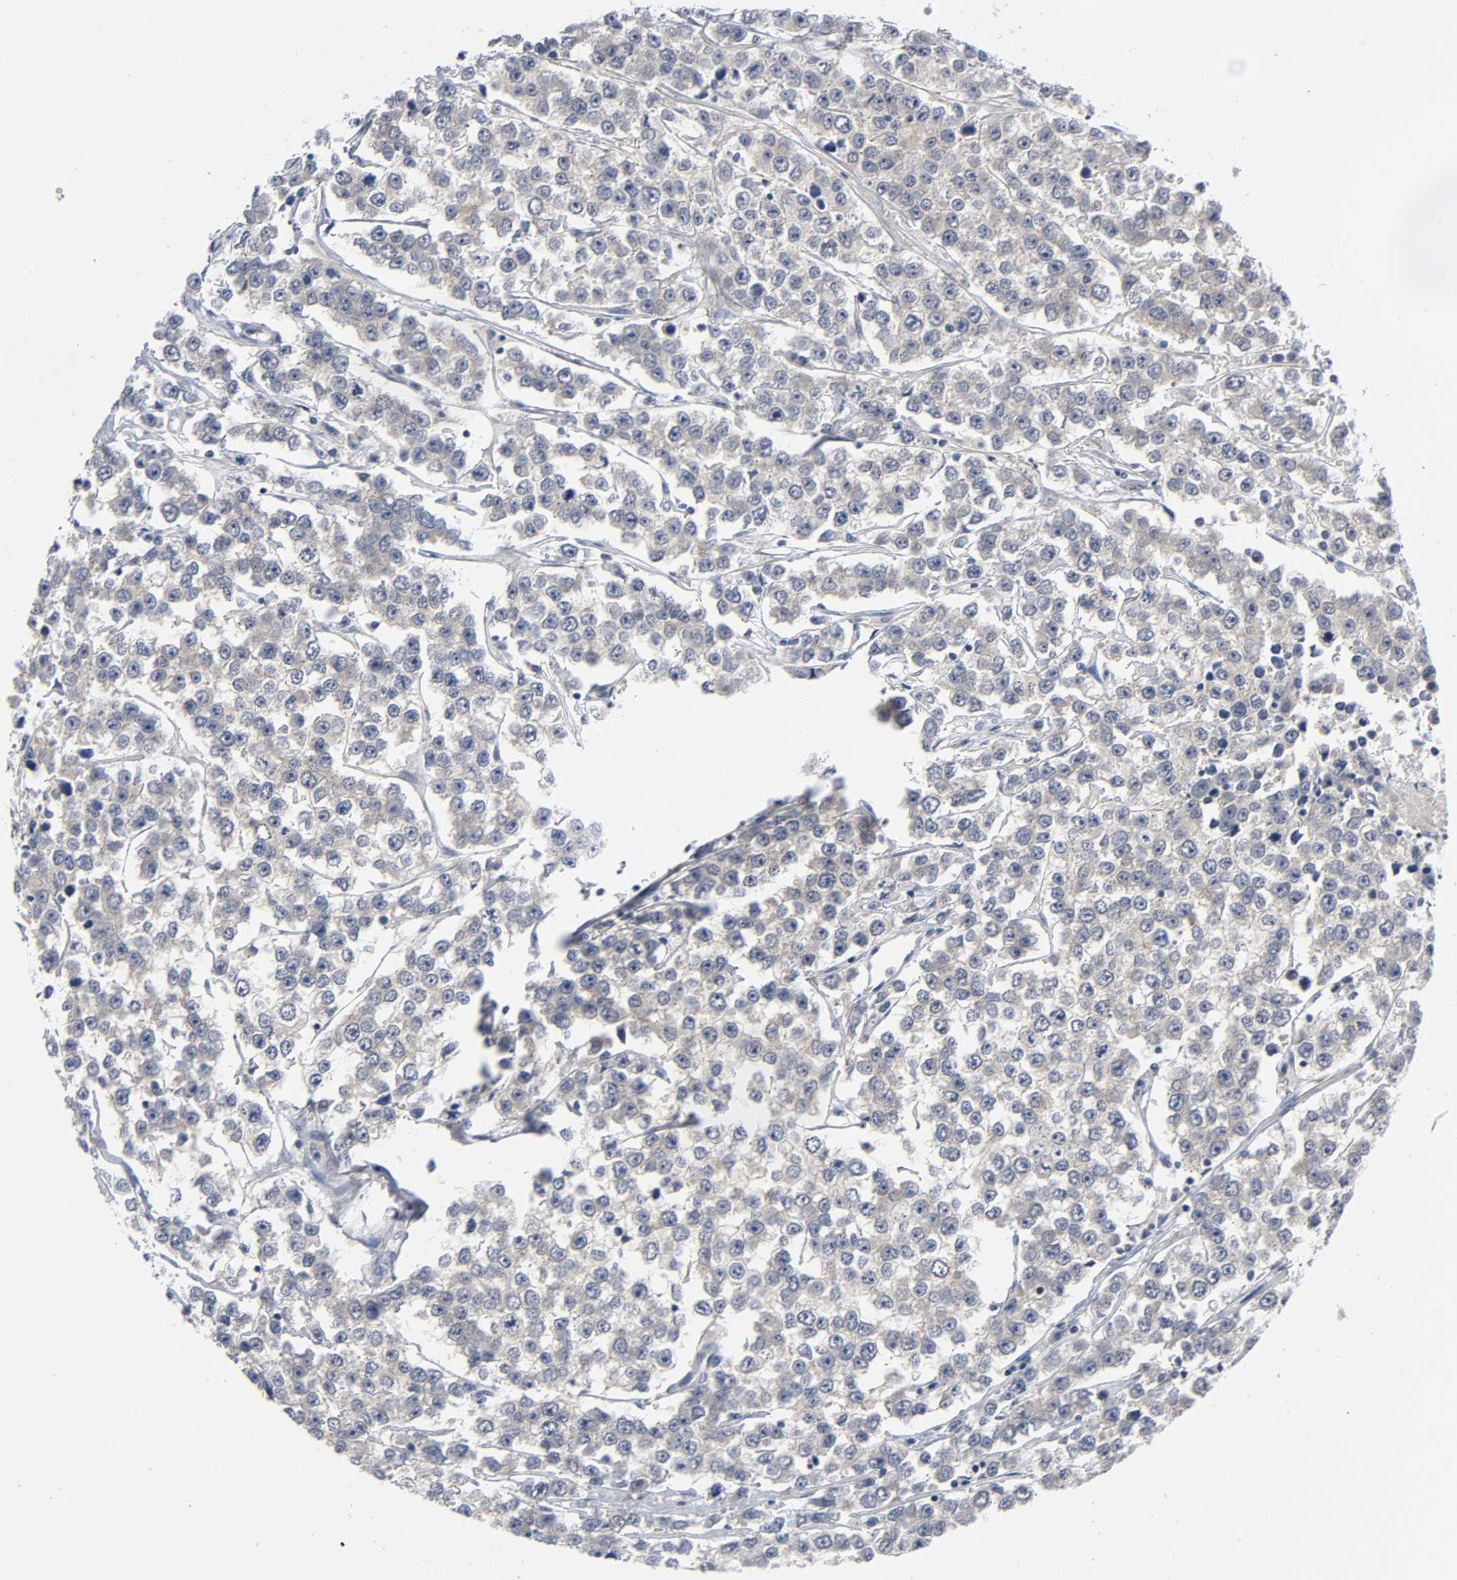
{"staining": {"intensity": "moderate", "quantity": ">75%", "location": "cytoplasmic/membranous"}, "tissue": "testis cancer", "cell_type": "Tumor cells", "image_type": "cancer", "snomed": [{"axis": "morphology", "description": "Seminoma, NOS"}, {"axis": "morphology", "description": "Carcinoma, Embryonal, NOS"}, {"axis": "topography", "description": "Testis"}], "caption": "An image of human testis cancer stained for a protein exhibits moderate cytoplasmic/membranous brown staining in tumor cells.", "gene": "MAPK8", "patient": {"sex": "male", "age": 52}}